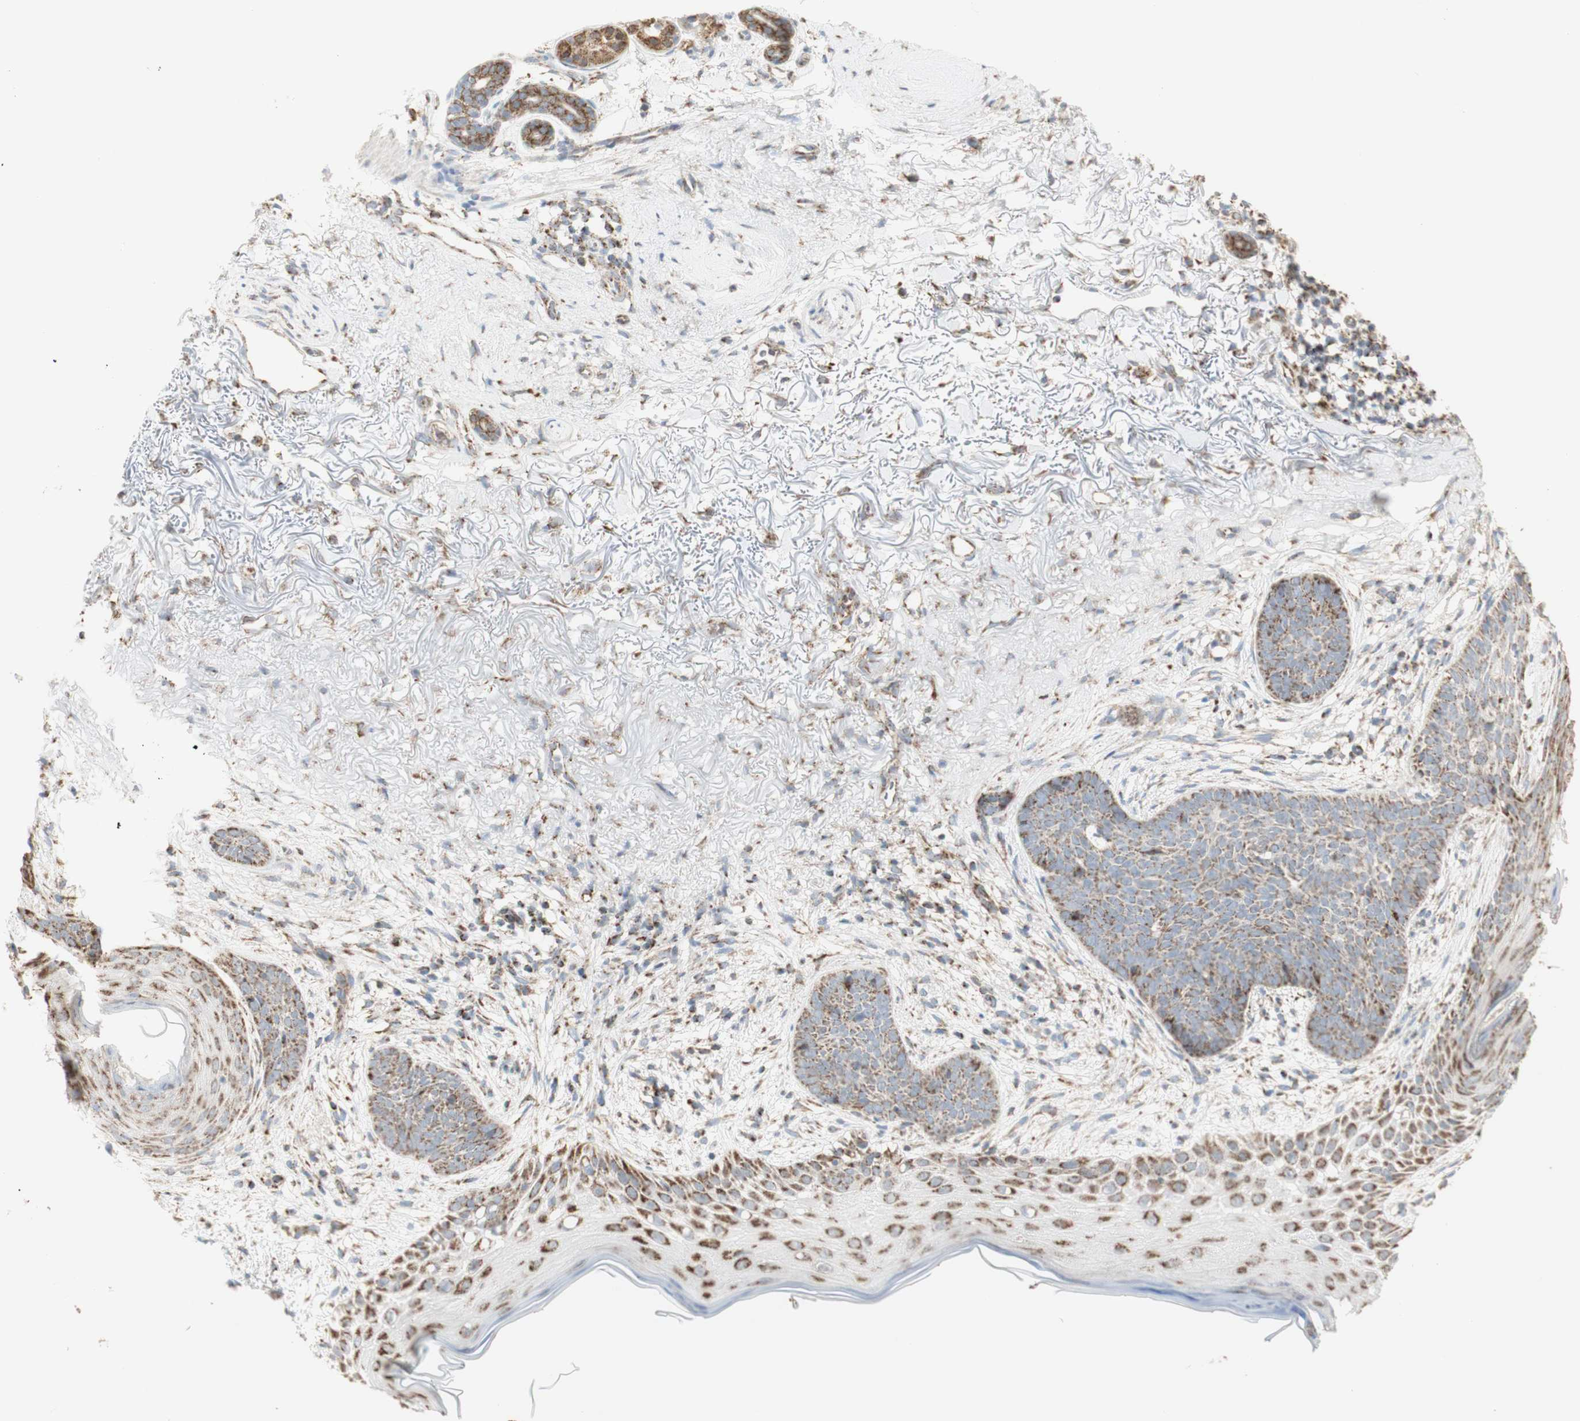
{"staining": {"intensity": "weak", "quantity": ">75%", "location": "cytoplasmic/membranous"}, "tissue": "skin cancer", "cell_type": "Tumor cells", "image_type": "cancer", "snomed": [{"axis": "morphology", "description": "Normal tissue, NOS"}, {"axis": "morphology", "description": "Basal cell carcinoma"}, {"axis": "topography", "description": "Skin"}], "caption": "Protein staining demonstrates weak cytoplasmic/membranous expression in about >75% of tumor cells in skin cancer. (DAB IHC, brown staining for protein, blue staining for nuclei).", "gene": "LETM1", "patient": {"sex": "female", "age": 70}}